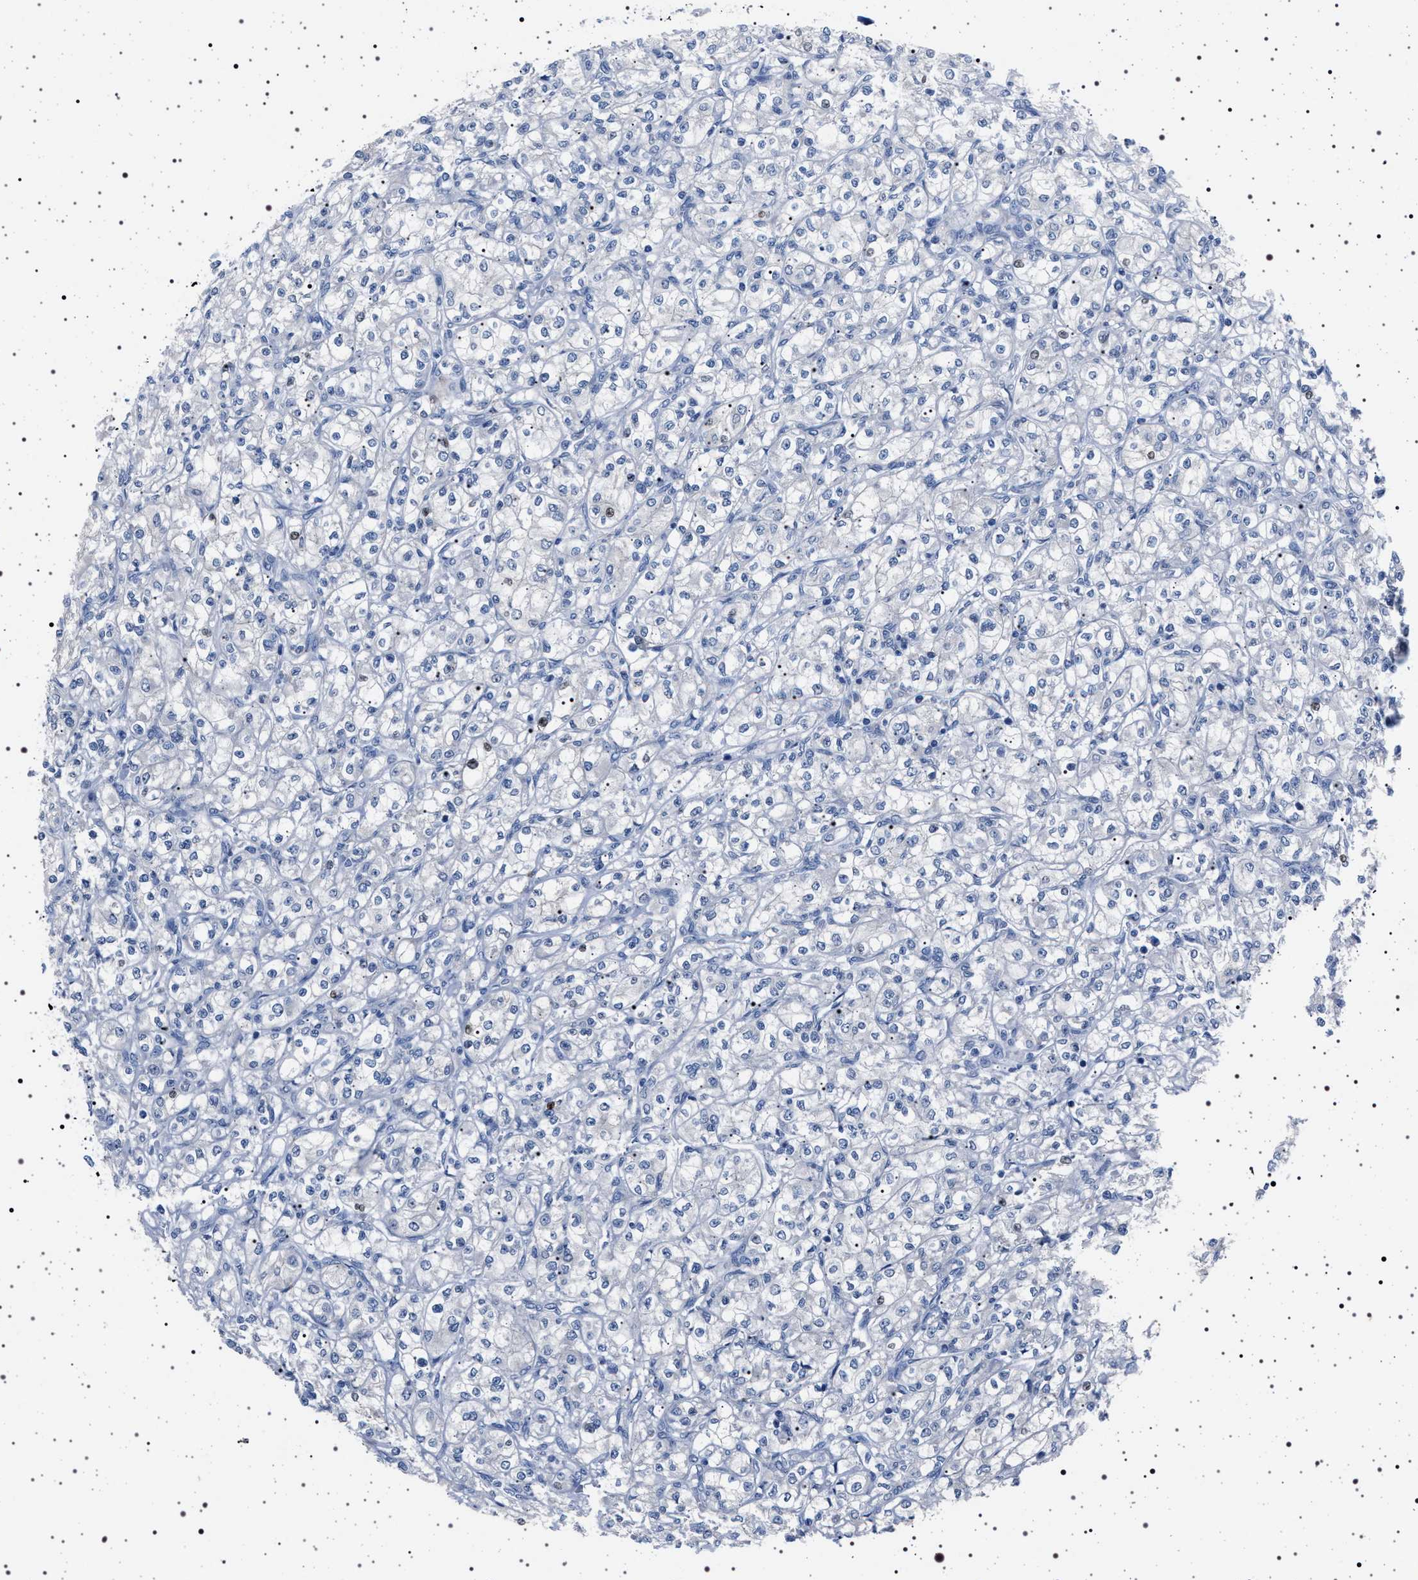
{"staining": {"intensity": "negative", "quantity": "none", "location": "none"}, "tissue": "renal cancer", "cell_type": "Tumor cells", "image_type": "cancer", "snomed": [{"axis": "morphology", "description": "Adenocarcinoma, NOS"}, {"axis": "topography", "description": "Kidney"}], "caption": "Human renal cancer (adenocarcinoma) stained for a protein using IHC displays no expression in tumor cells.", "gene": "NAT9", "patient": {"sex": "male", "age": 77}}